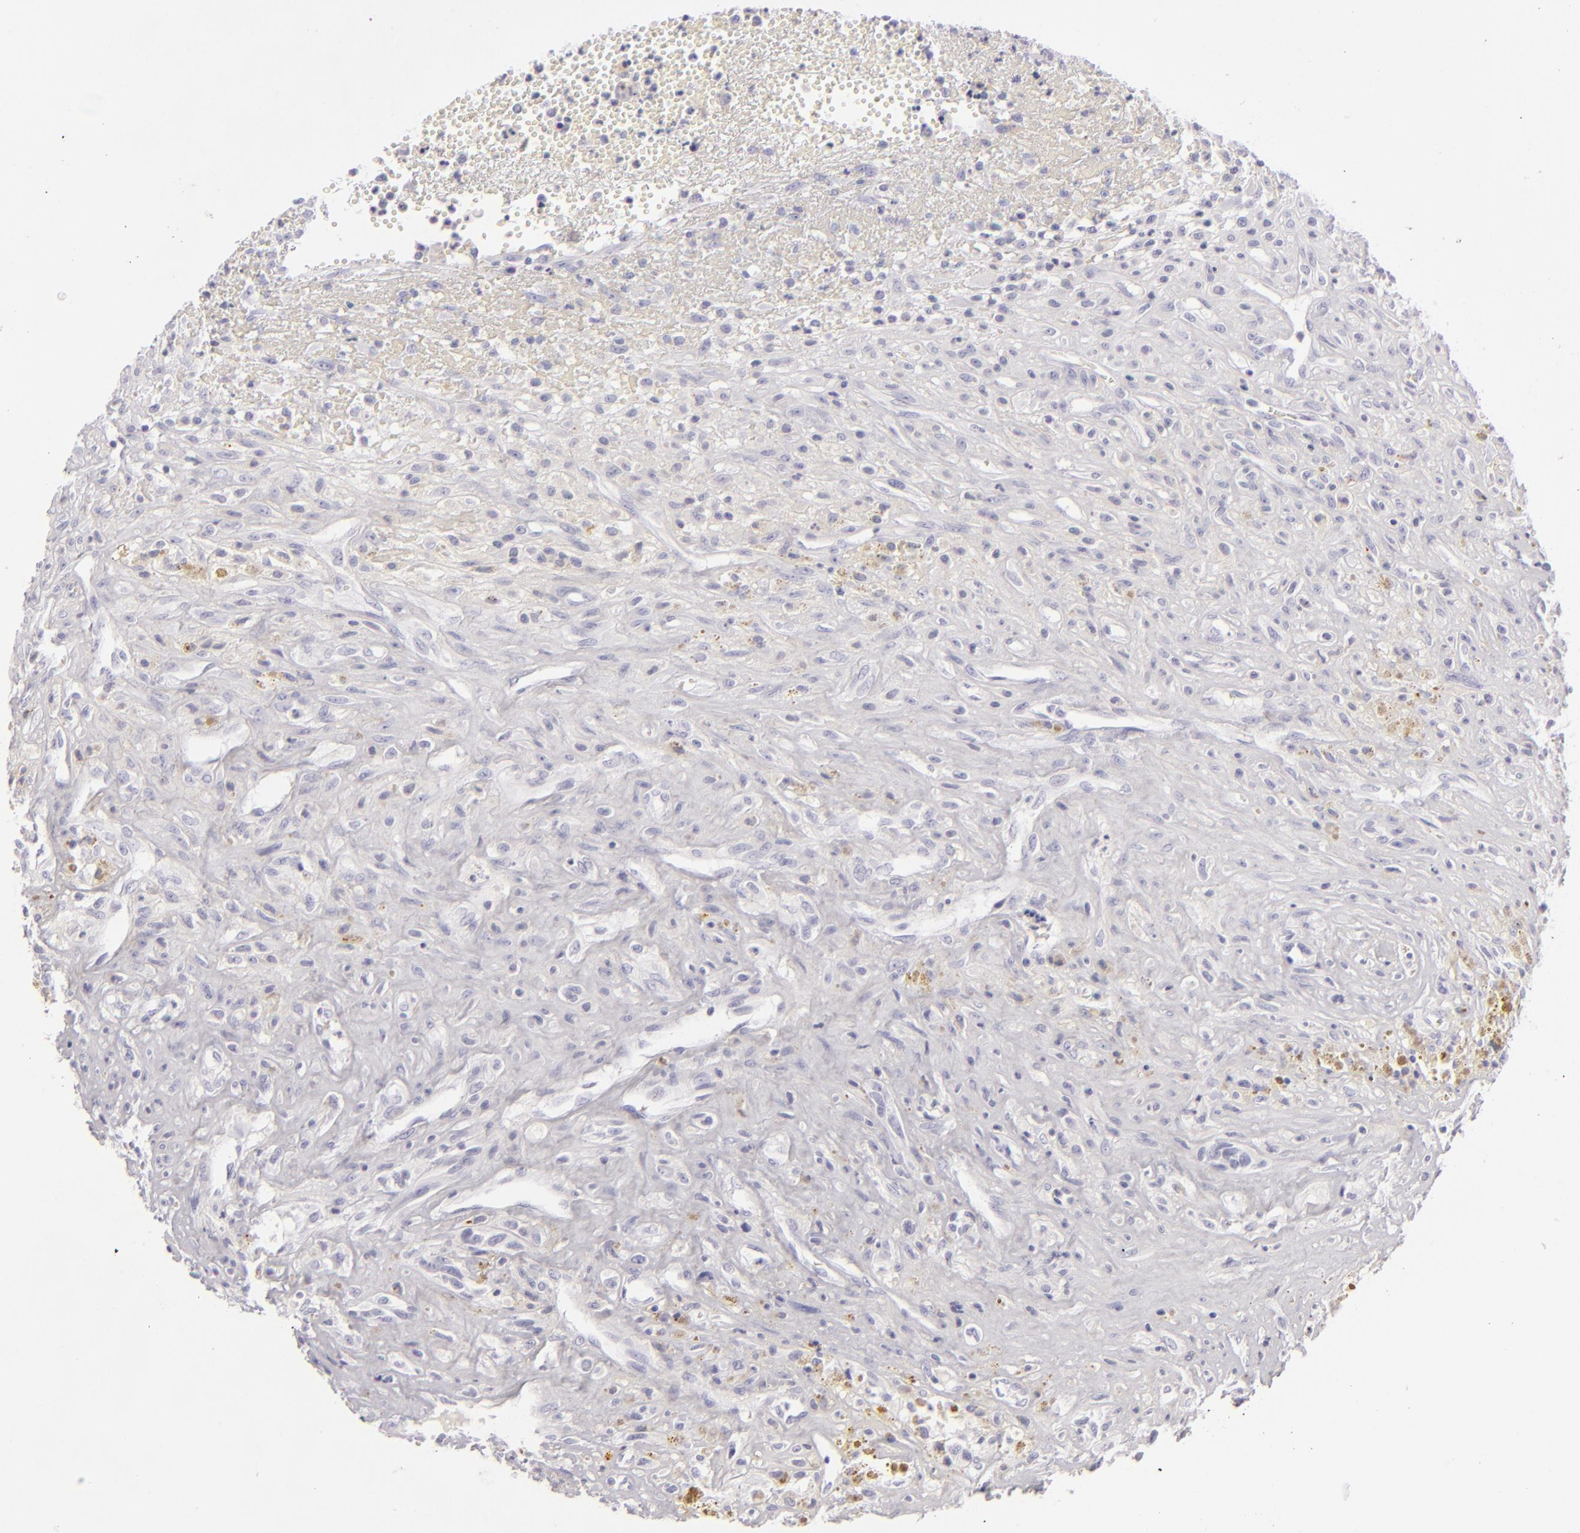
{"staining": {"intensity": "negative", "quantity": "none", "location": "none"}, "tissue": "glioma", "cell_type": "Tumor cells", "image_type": "cancer", "snomed": [{"axis": "morphology", "description": "Glioma, malignant, High grade"}, {"axis": "topography", "description": "Brain"}], "caption": "DAB immunohistochemical staining of human malignant glioma (high-grade) exhibits no significant expression in tumor cells.", "gene": "CDX2", "patient": {"sex": "male", "age": 66}}